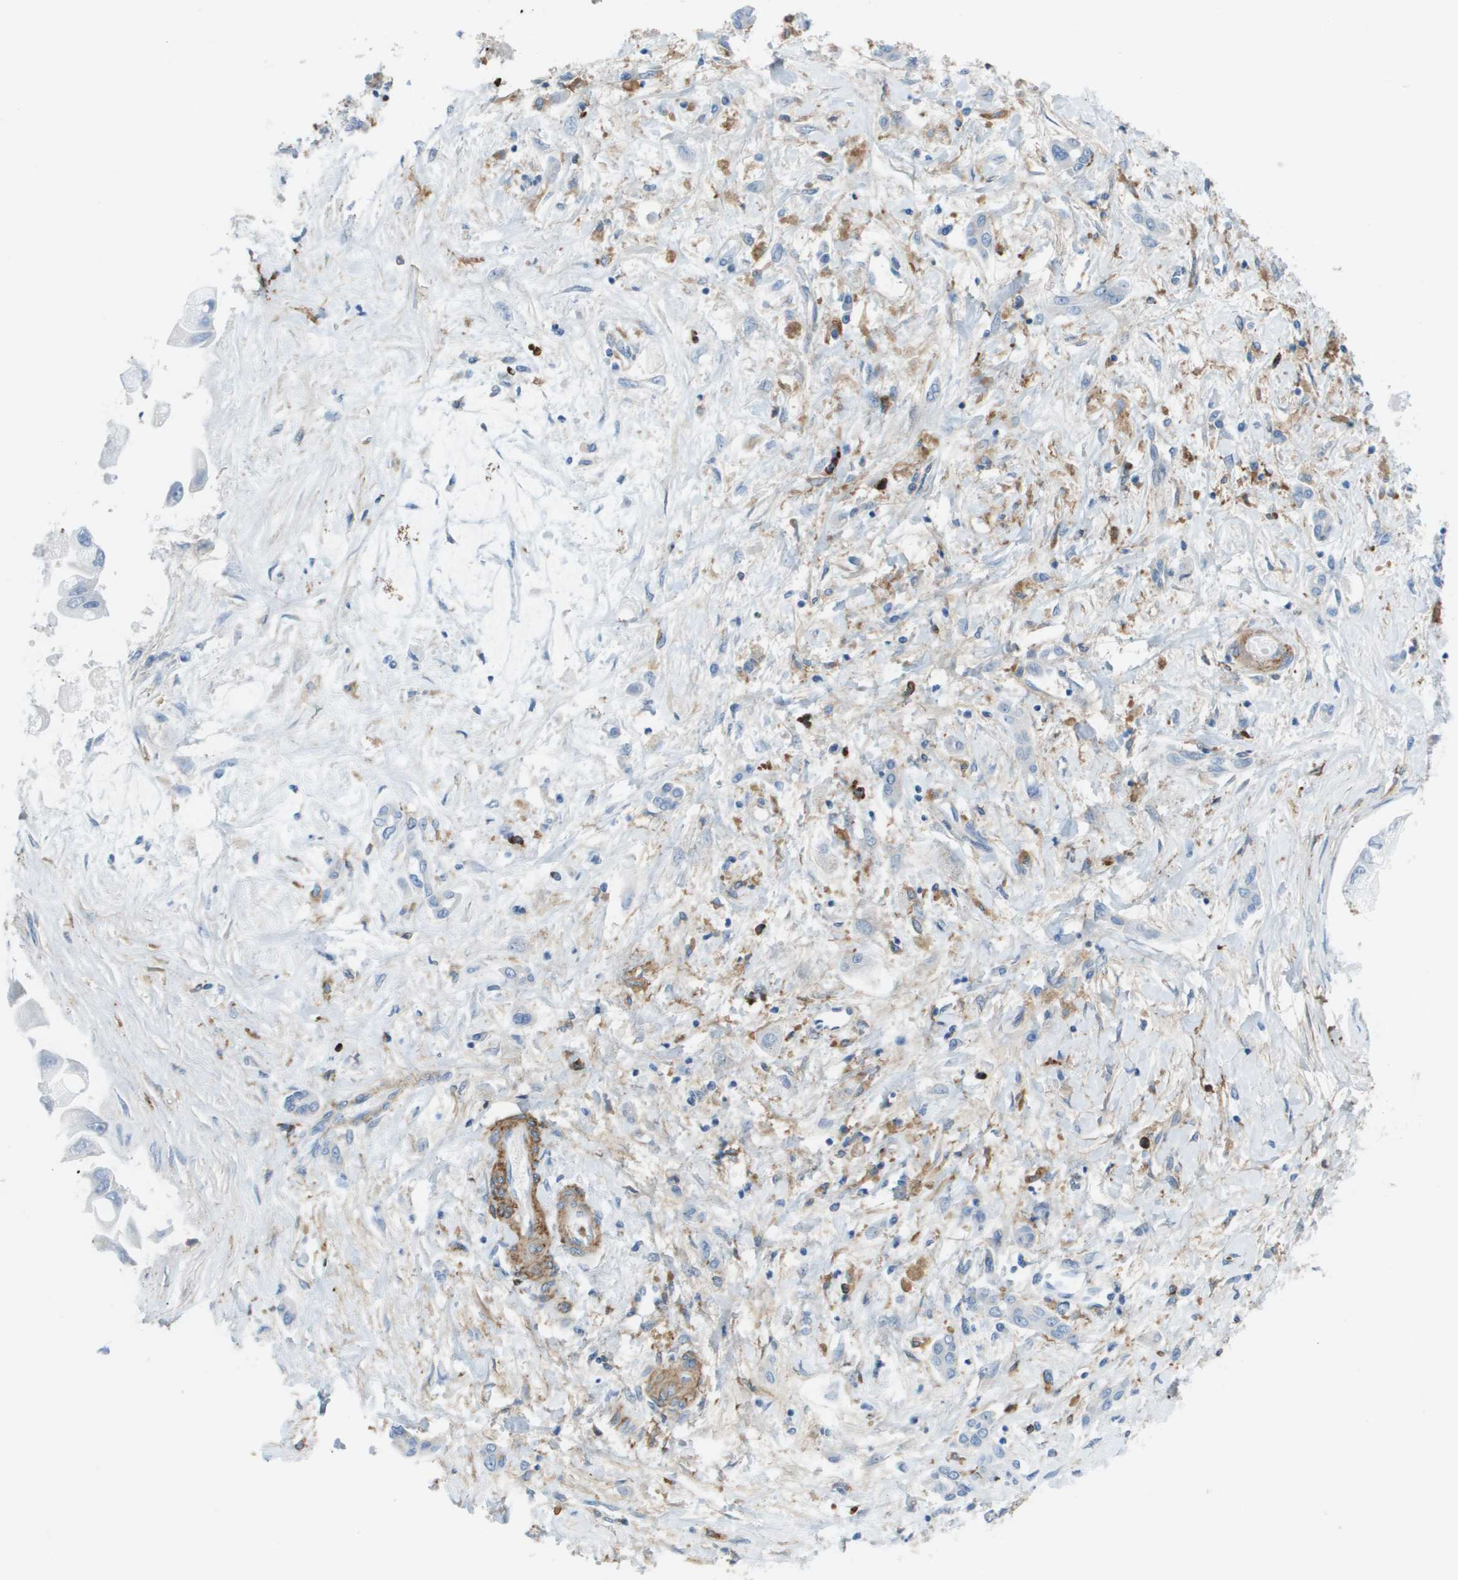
{"staining": {"intensity": "negative", "quantity": "none", "location": "none"}, "tissue": "liver cancer", "cell_type": "Tumor cells", "image_type": "cancer", "snomed": [{"axis": "morphology", "description": "Cholangiocarcinoma"}, {"axis": "topography", "description": "Liver"}], "caption": "A high-resolution image shows immunohistochemistry staining of liver cancer (cholangiocarcinoma), which demonstrates no significant positivity in tumor cells.", "gene": "ZBTB43", "patient": {"sex": "male", "age": 50}}